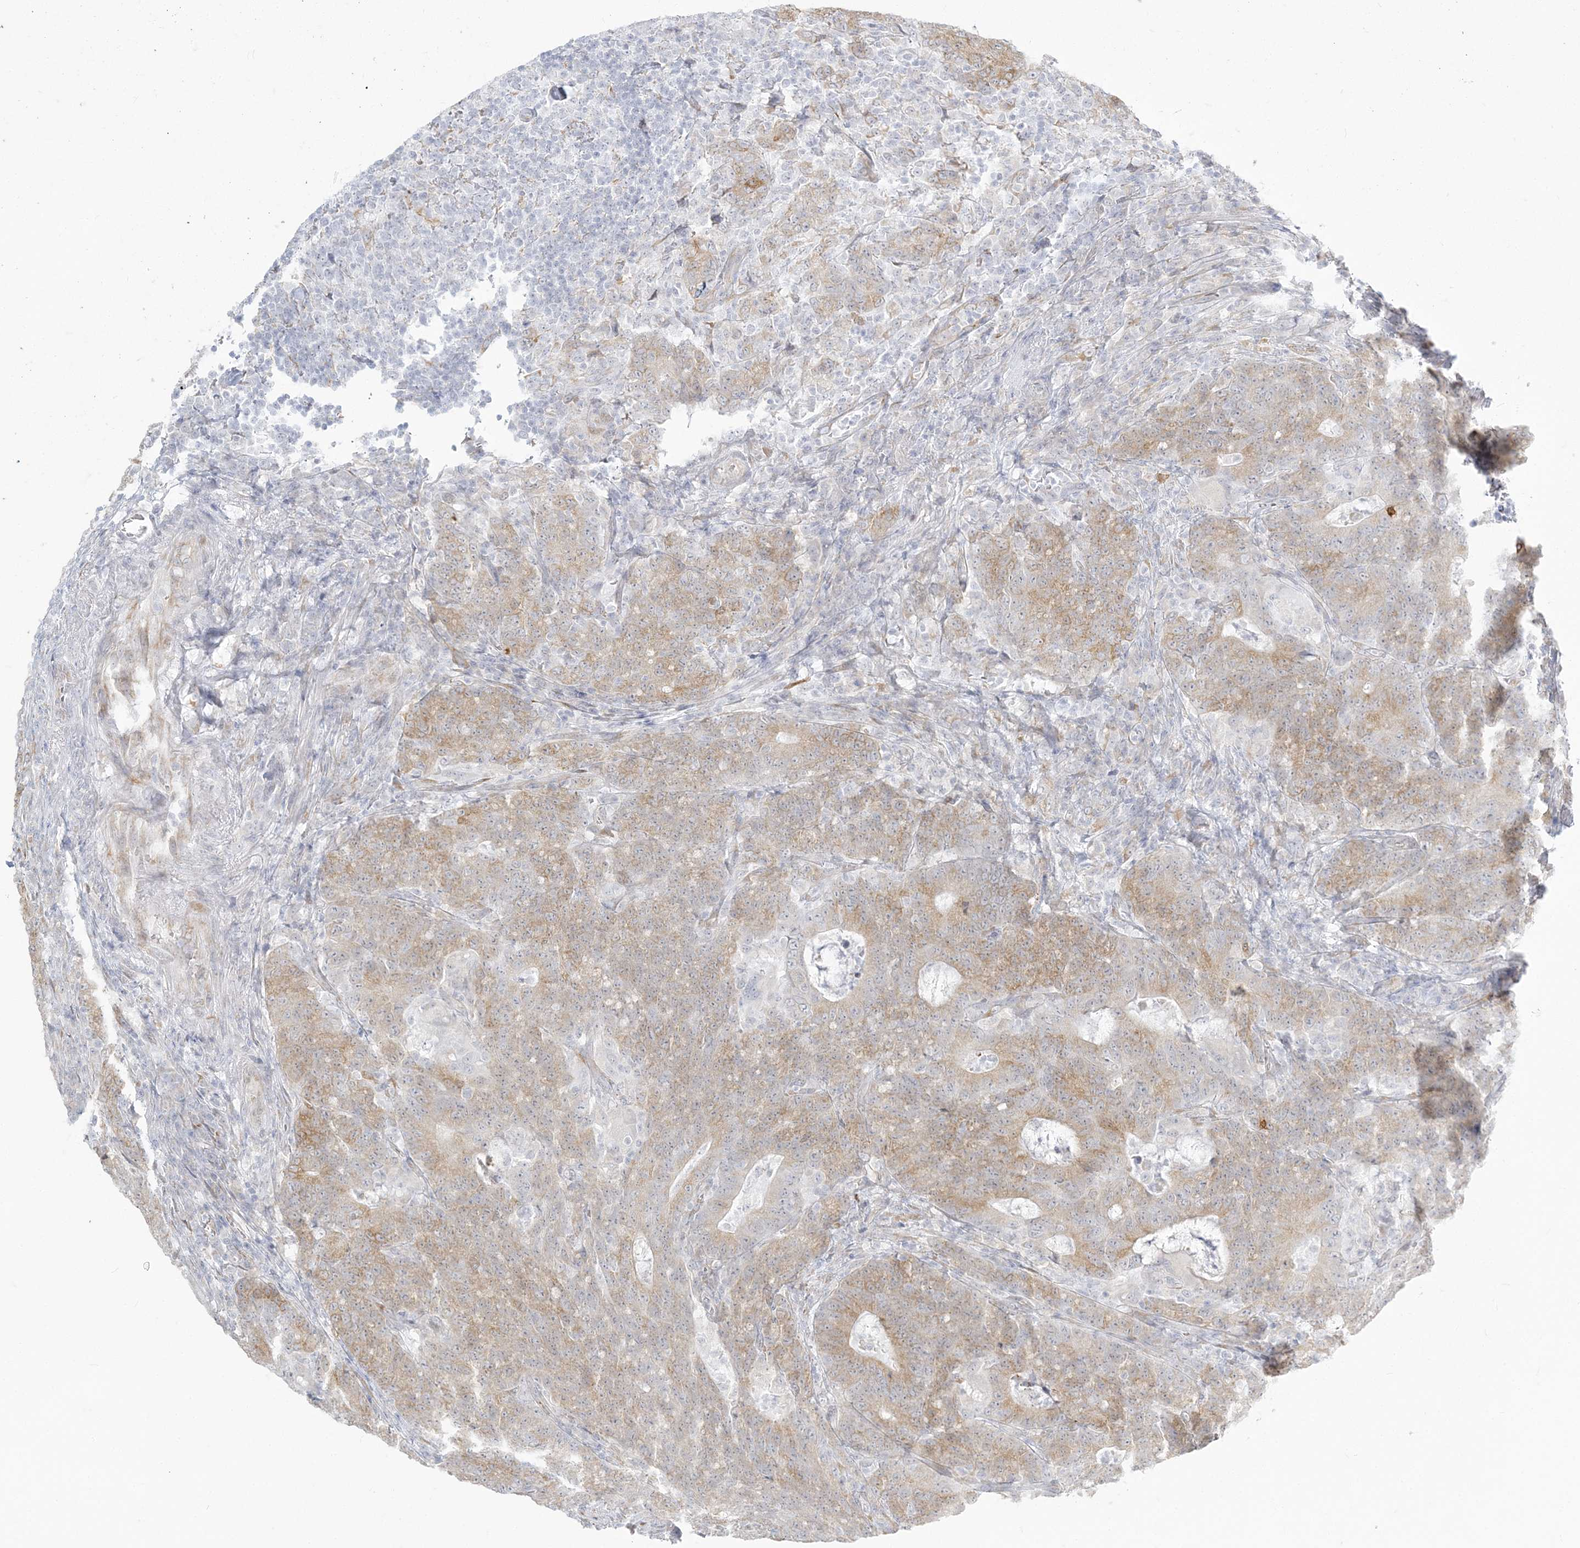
{"staining": {"intensity": "weak", "quantity": ">75%", "location": "cytoplasmic/membranous"}, "tissue": "colorectal cancer", "cell_type": "Tumor cells", "image_type": "cancer", "snomed": [{"axis": "morphology", "description": "Normal tissue, NOS"}, {"axis": "morphology", "description": "Adenocarcinoma, NOS"}, {"axis": "topography", "description": "Colon"}], "caption": "High-power microscopy captured an immunohistochemistry (IHC) image of colorectal cancer (adenocarcinoma), revealing weak cytoplasmic/membranous expression in about >75% of tumor cells.", "gene": "ZC3H6", "patient": {"sex": "female", "age": 75}}